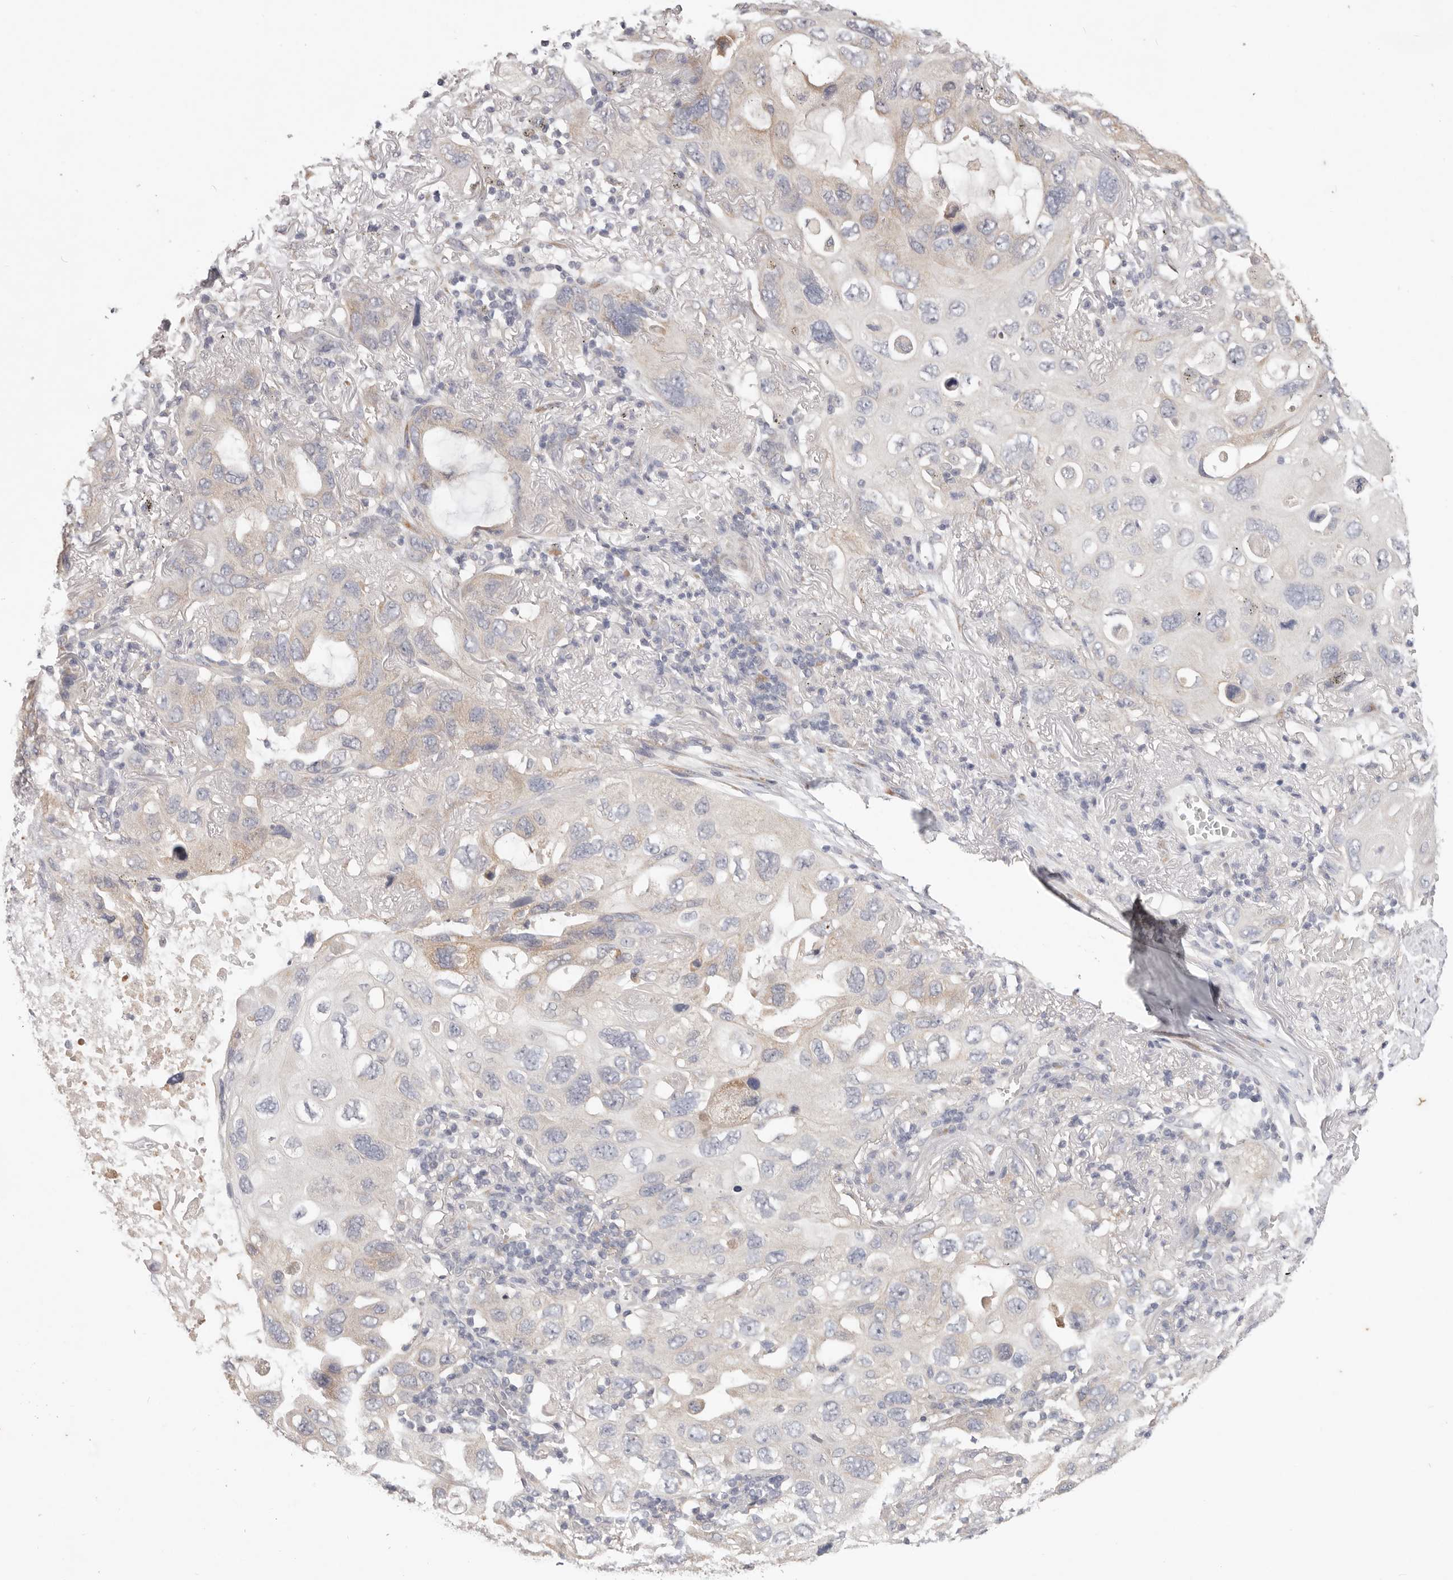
{"staining": {"intensity": "weak", "quantity": "<25%", "location": "cytoplasmic/membranous"}, "tissue": "lung cancer", "cell_type": "Tumor cells", "image_type": "cancer", "snomed": [{"axis": "morphology", "description": "Squamous cell carcinoma, NOS"}, {"axis": "topography", "description": "Lung"}], "caption": "Tumor cells show no significant protein expression in lung cancer. (Immunohistochemistry (ihc), brightfield microscopy, high magnification).", "gene": "WDR77", "patient": {"sex": "female", "age": 73}}